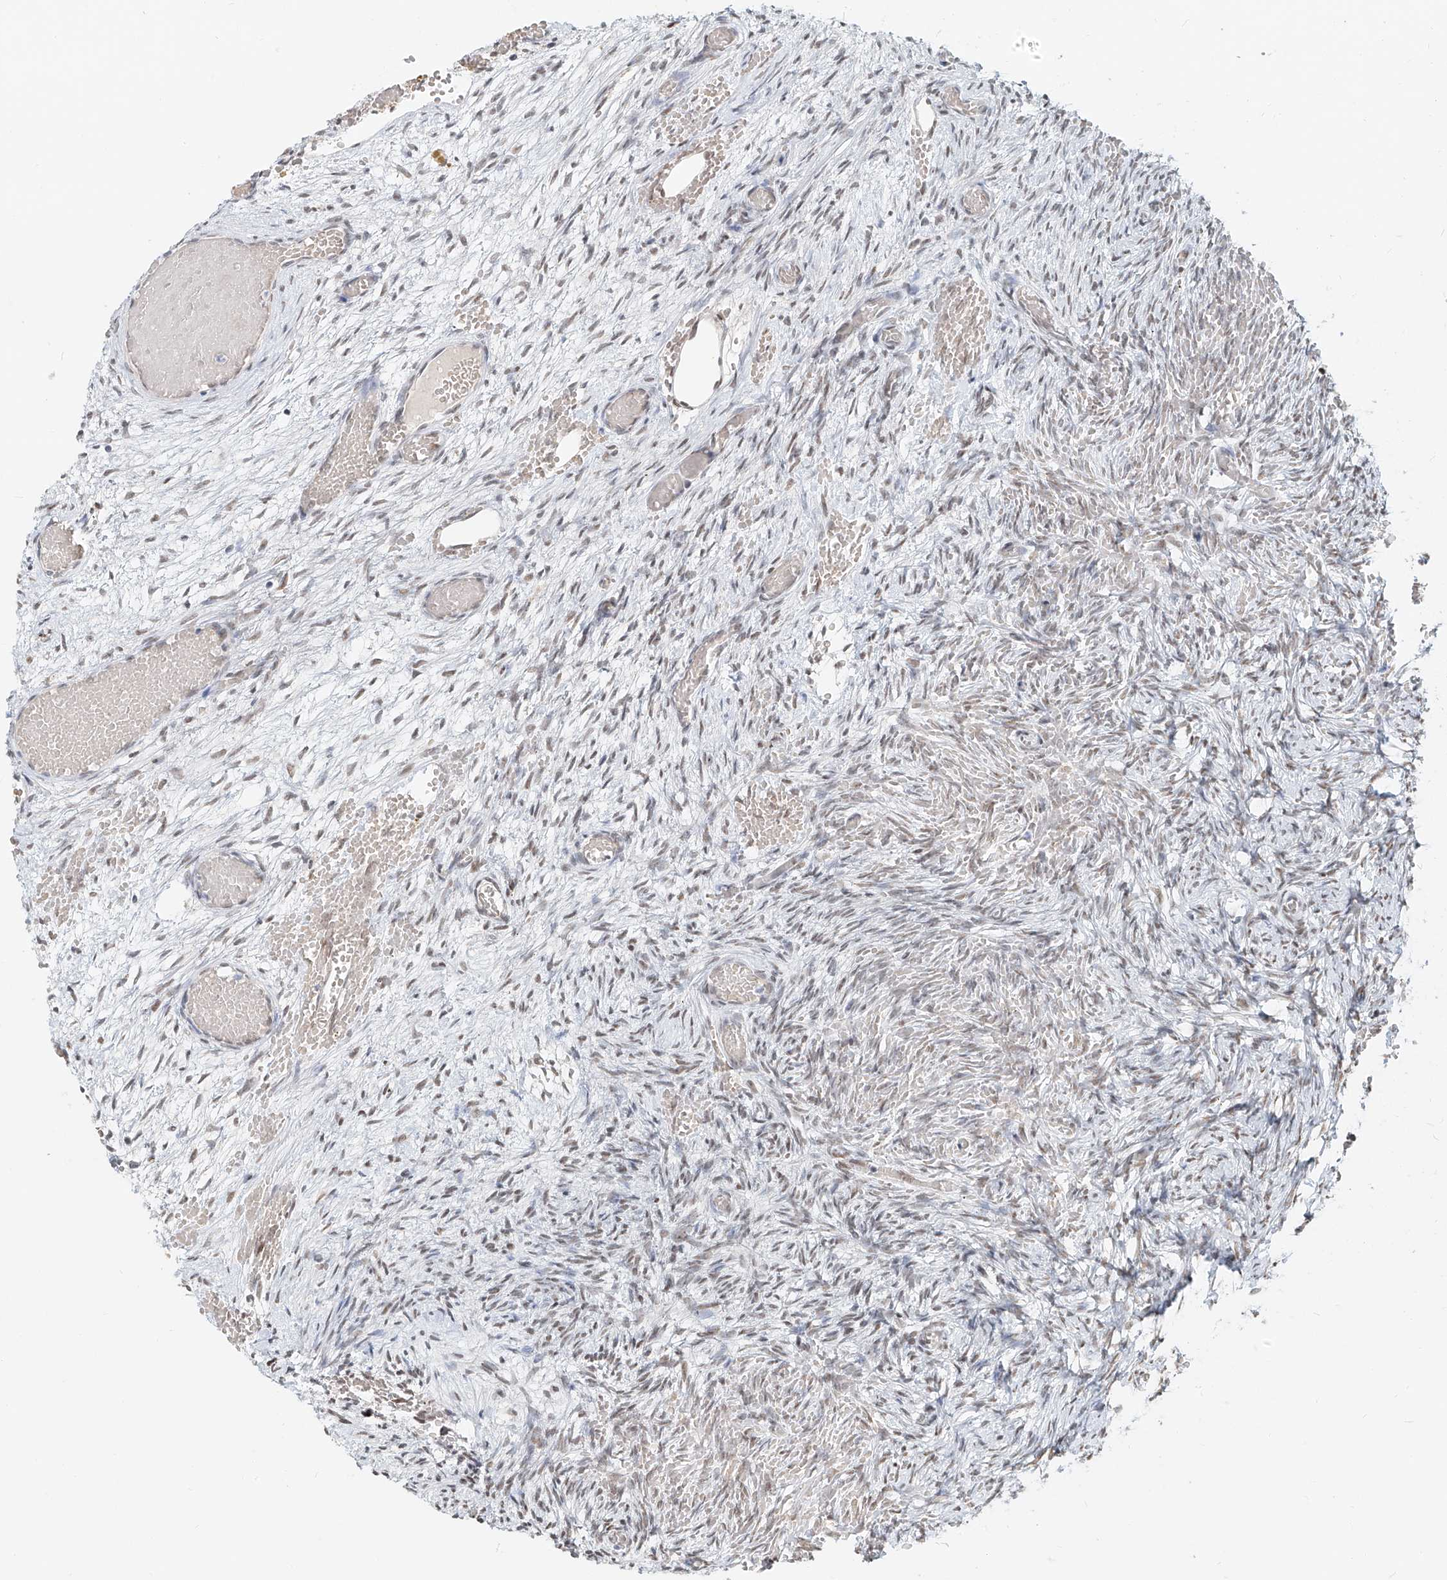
{"staining": {"intensity": "weak", "quantity": "<25%", "location": "nuclear"}, "tissue": "ovary", "cell_type": "Ovarian stroma cells", "image_type": "normal", "snomed": [{"axis": "morphology", "description": "Adenocarcinoma, NOS"}, {"axis": "topography", "description": "Endometrium"}], "caption": "An immunohistochemistry photomicrograph of benign ovary is shown. There is no staining in ovarian stroma cells of ovary.", "gene": "SASH1", "patient": {"sex": "female", "age": 32}}